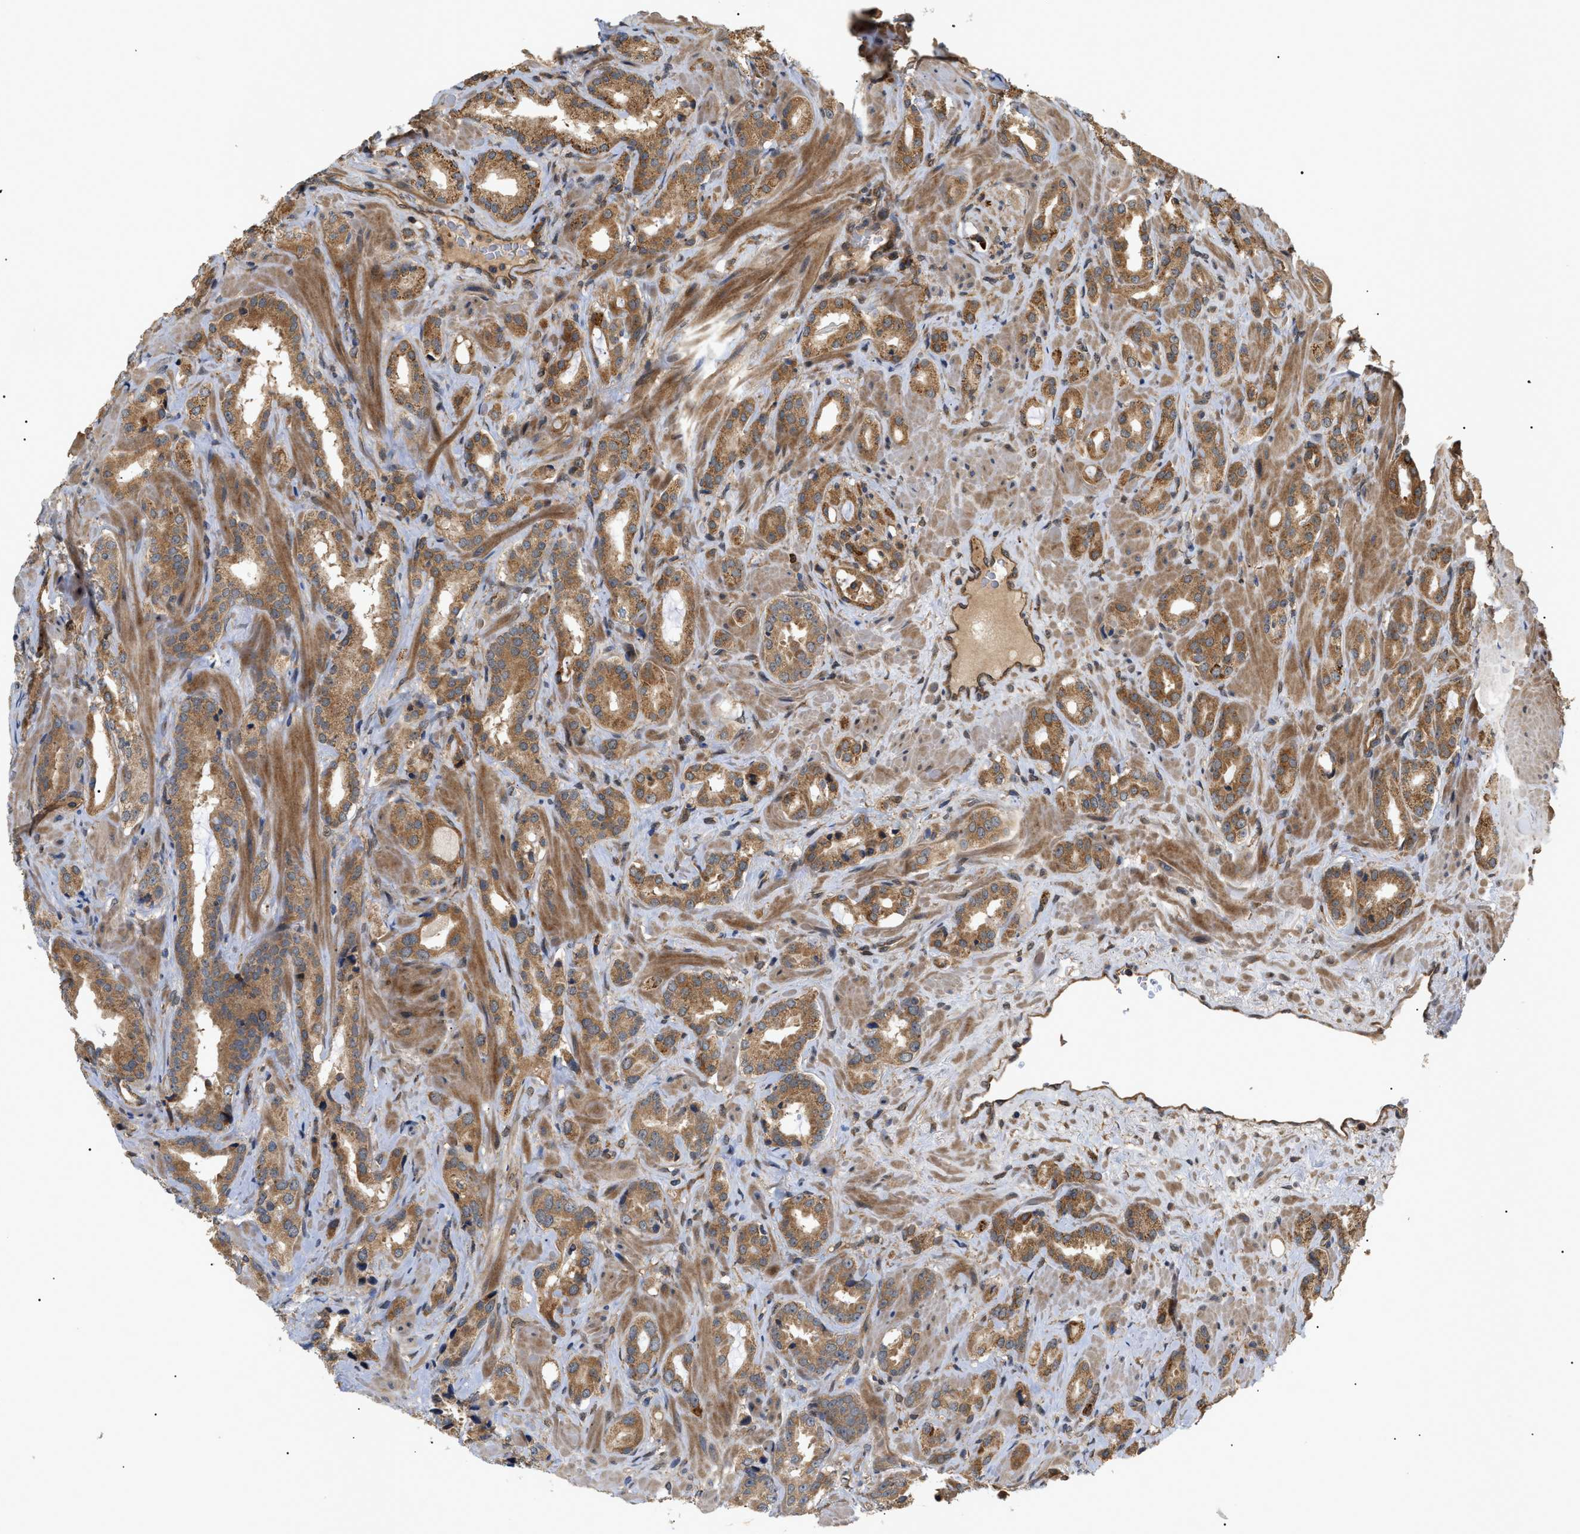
{"staining": {"intensity": "moderate", "quantity": ">75%", "location": "cytoplasmic/membranous"}, "tissue": "prostate cancer", "cell_type": "Tumor cells", "image_type": "cancer", "snomed": [{"axis": "morphology", "description": "Adenocarcinoma, High grade"}, {"axis": "topography", "description": "Prostate"}], "caption": "High-power microscopy captured an immunohistochemistry micrograph of prostate cancer (adenocarcinoma (high-grade)), revealing moderate cytoplasmic/membranous staining in approximately >75% of tumor cells. The staining is performed using DAB (3,3'-diaminobenzidine) brown chromogen to label protein expression. The nuclei are counter-stained blue using hematoxylin.", "gene": "ASTL", "patient": {"sex": "male", "age": 64}}